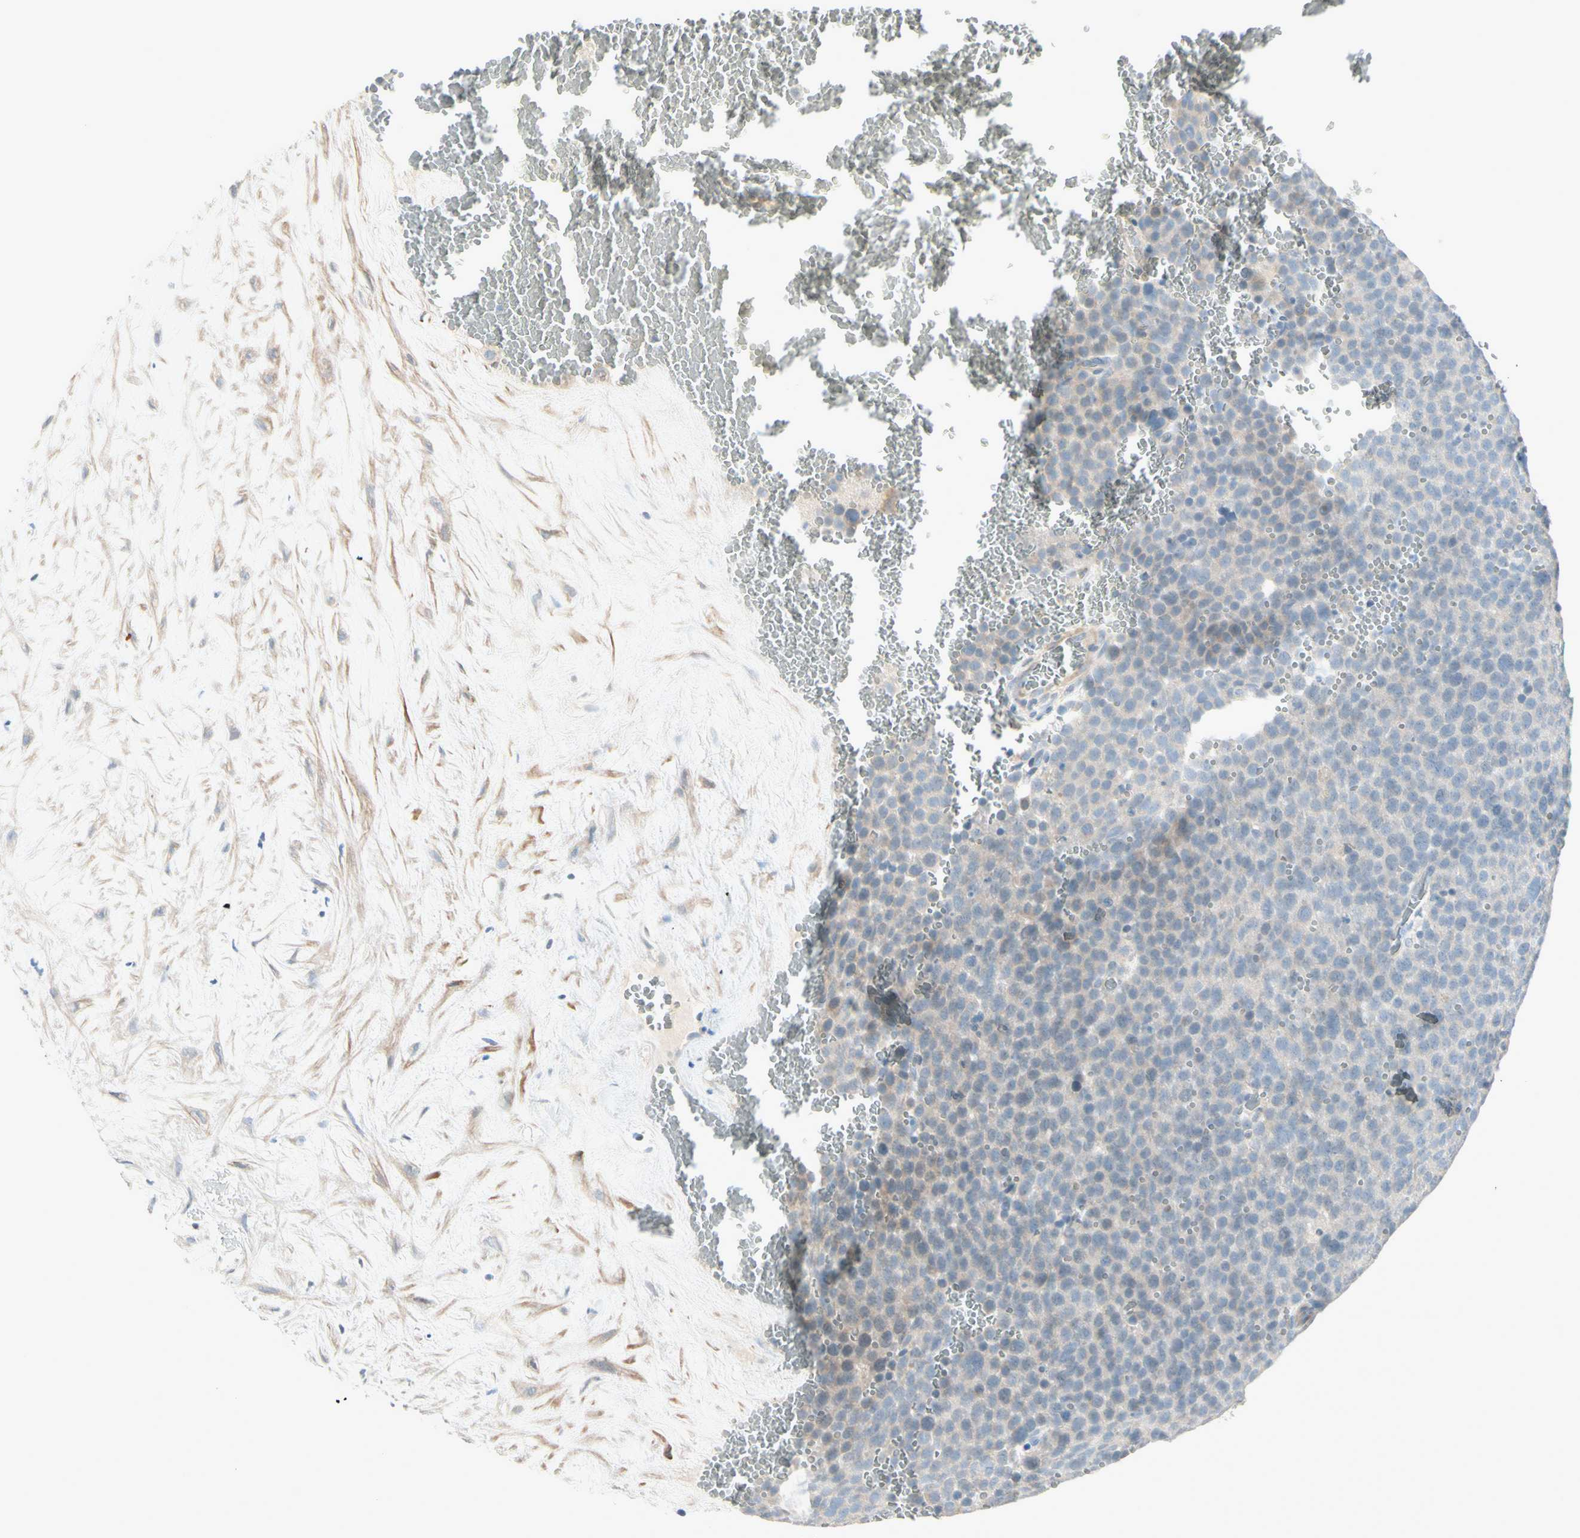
{"staining": {"intensity": "weak", "quantity": "<25%", "location": "cytoplasmic/membranous"}, "tissue": "testis cancer", "cell_type": "Tumor cells", "image_type": "cancer", "snomed": [{"axis": "morphology", "description": "Seminoma, NOS"}, {"axis": "topography", "description": "Testis"}], "caption": "This is a photomicrograph of immunohistochemistry (IHC) staining of seminoma (testis), which shows no staining in tumor cells.", "gene": "CYP2E1", "patient": {"sex": "male", "age": 71}}